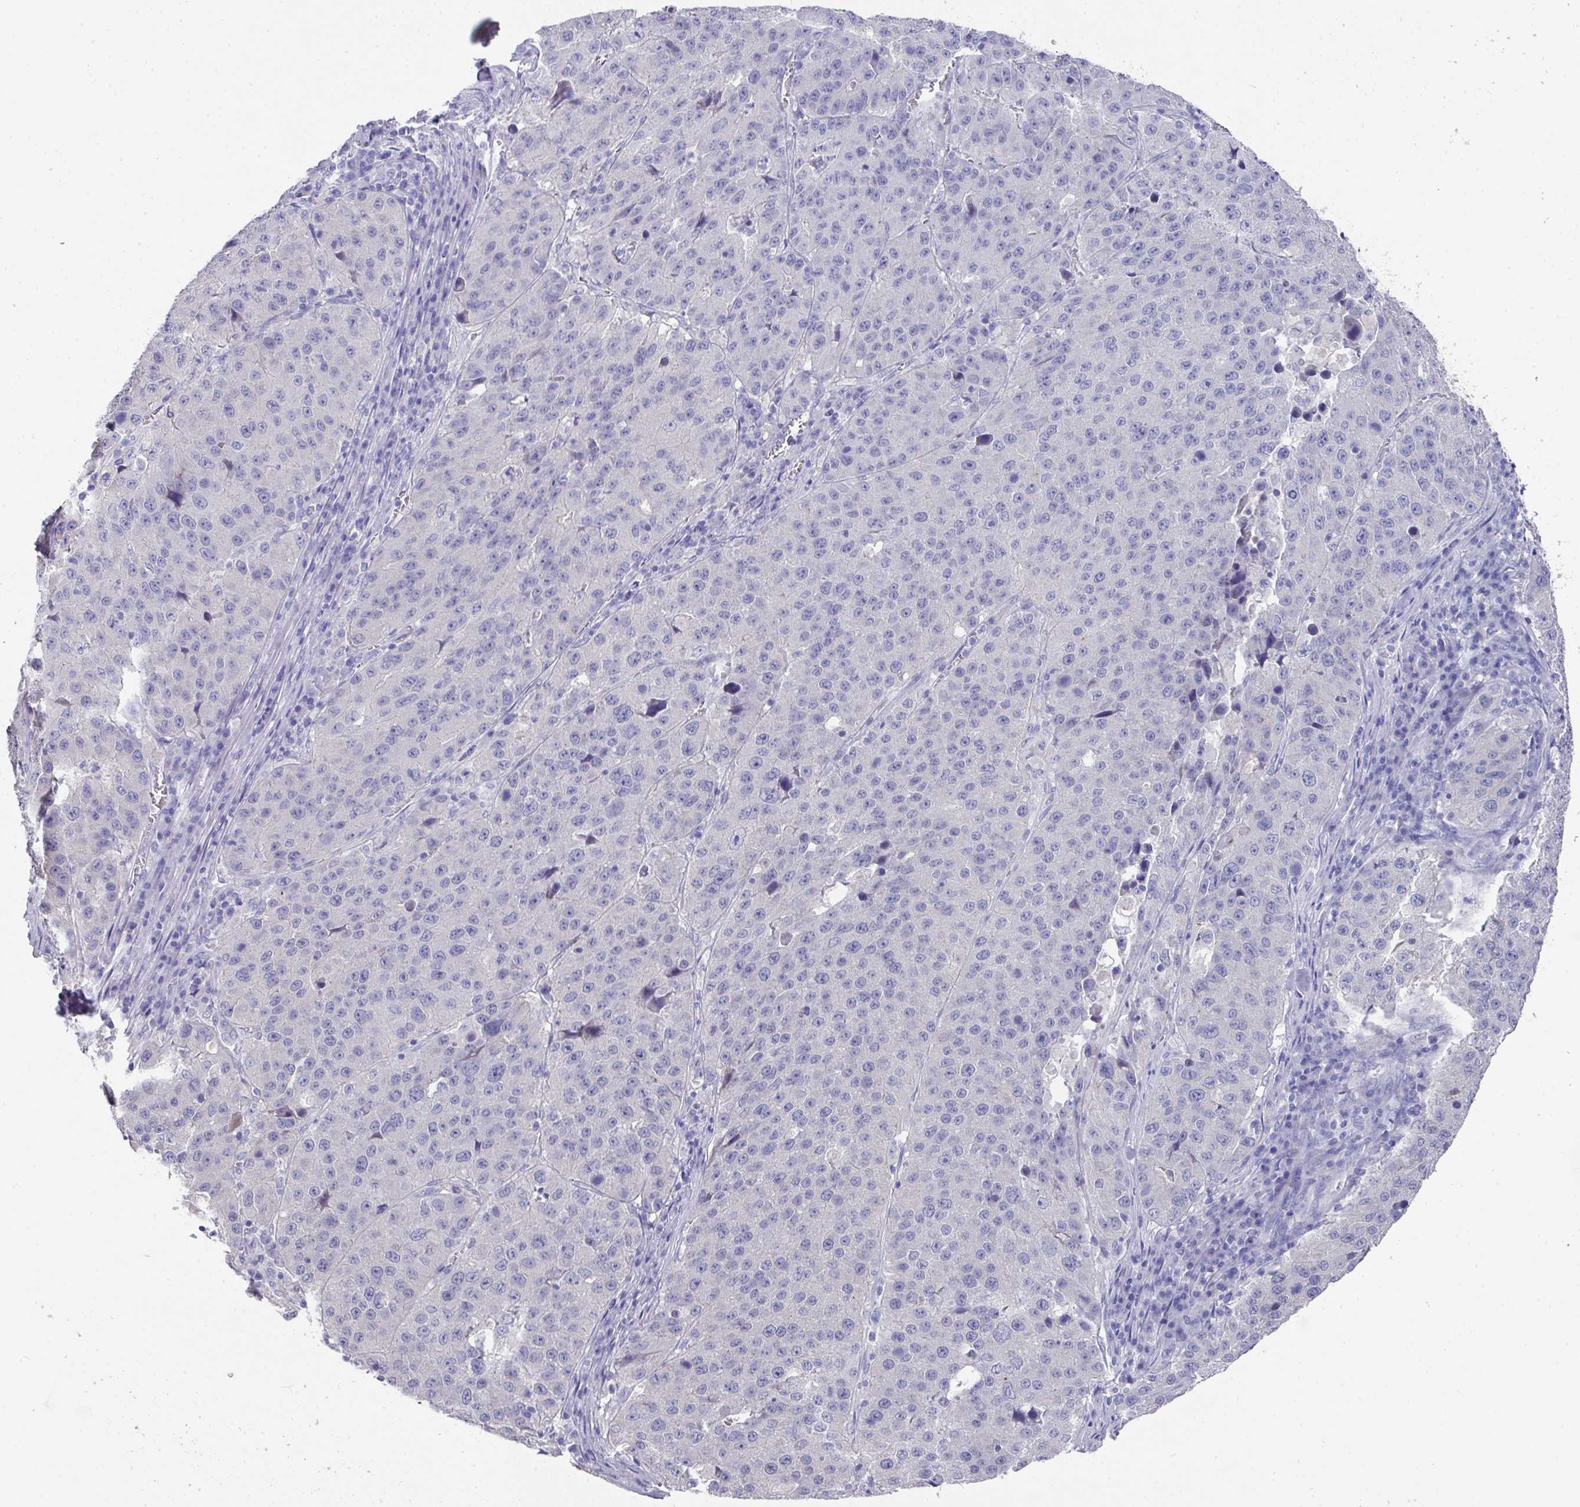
{"staining": {"intensity": "negative", "quantity": "none", "location": "none"}, "tissue": "stomach cancer", "cell_type": "Tumor cells", "image_type": "cancer", "snomed": [{"axis": "morphology", "description": "Adenocarcinoma, NOS"}, {"axis": "topography", "description": "Stomach"}], "caption": "High power microscopy histopathology image of an immunohistochemistry (IHC) image of stomach cancer (adenocarcinoma), revealing no significant expression in tumor cells. (DAB immunohistochemistry (IHC), high magnification).", "gene": "DAZL", "patient": {"sex": "male", "age": 71}}